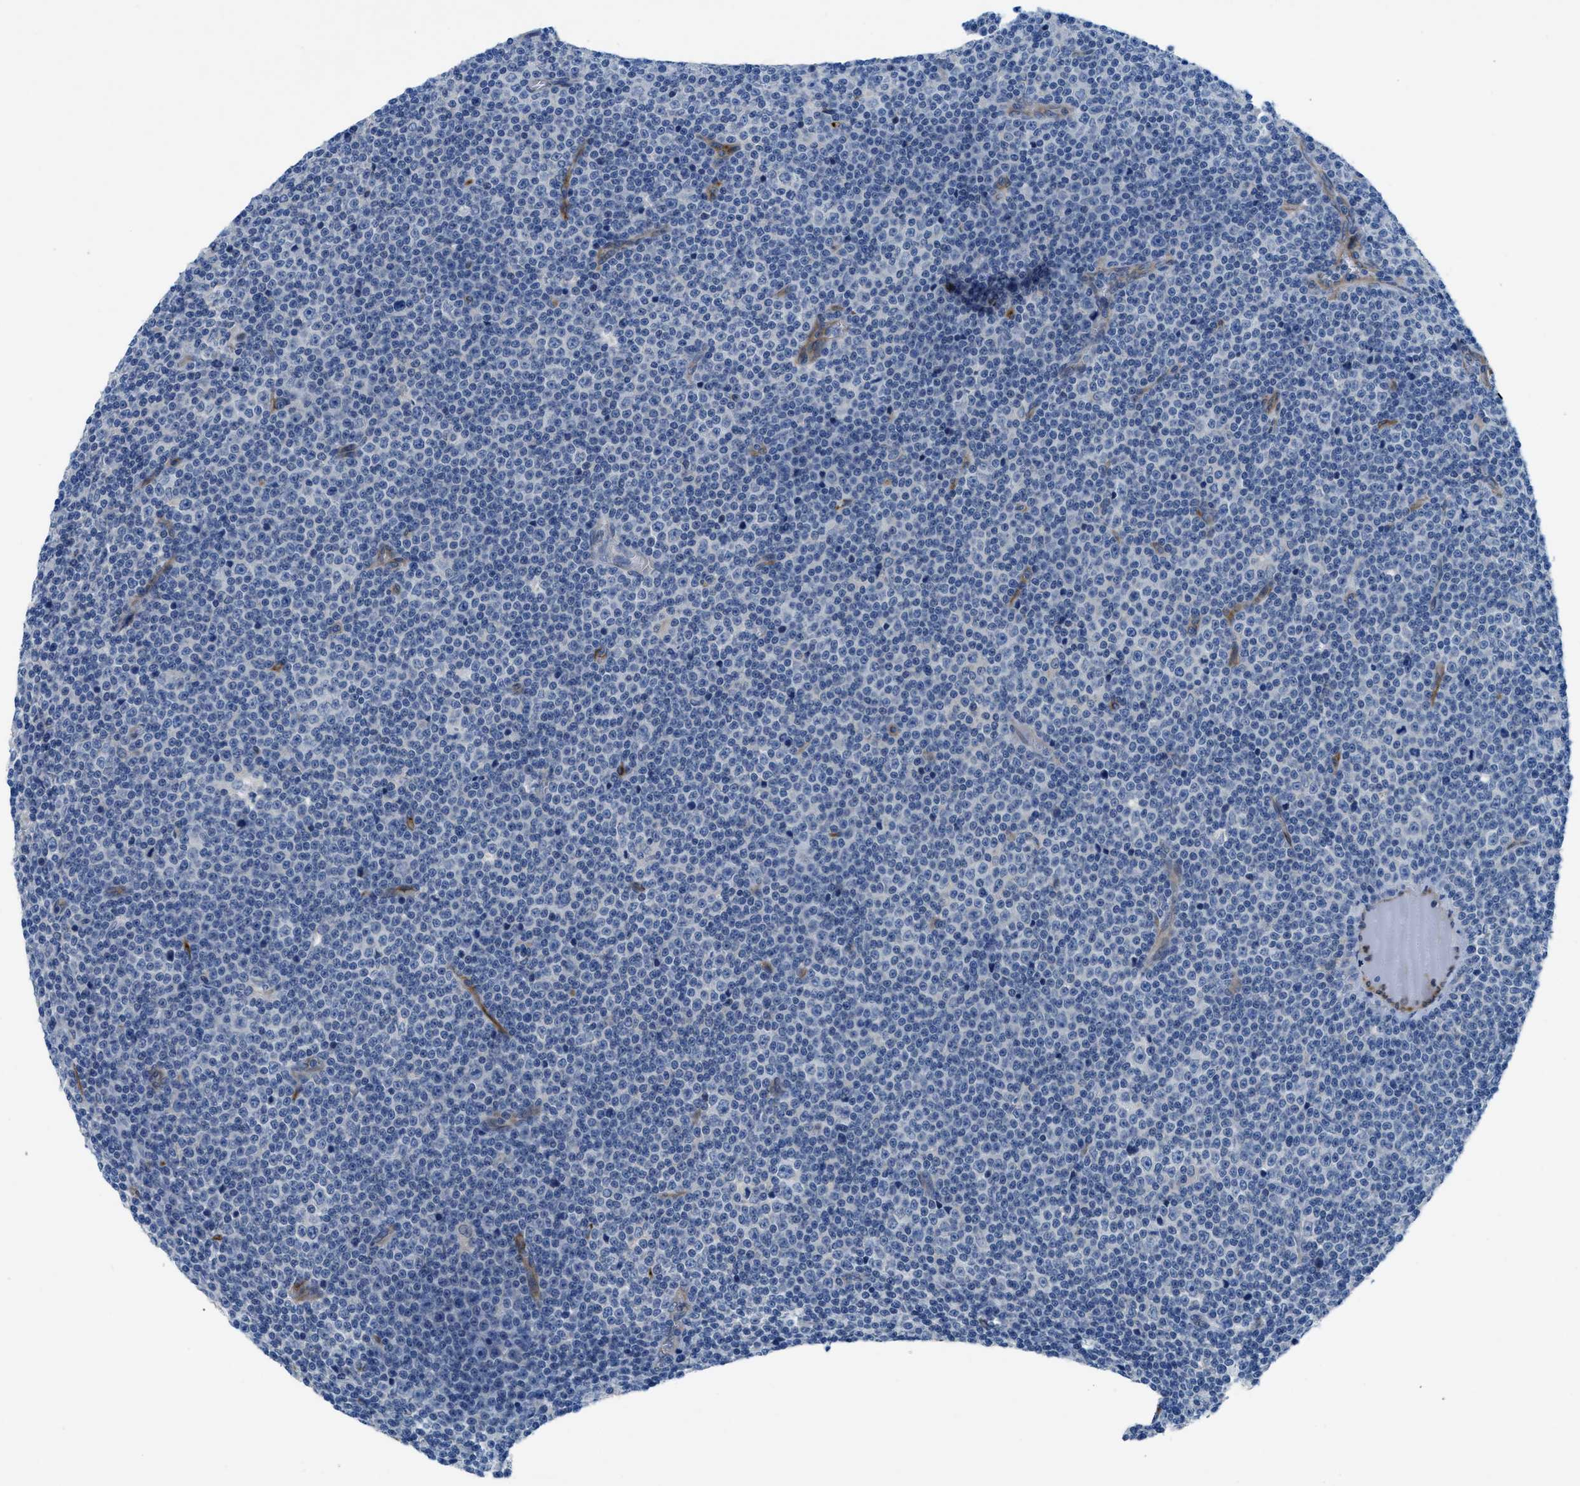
{"staining": {"intensity": "negative", "quantity": "none", "location": "none"}, "tissue": "lymphoma", "cell_type": "Tumor cells", "image_type": "cancer", "snomed": [{"axis": "morphology", "description": "Malignant lymphoma, non-Hodgkin's type, Low grade"}, {"axis": "topography", "description": "Lymph node"}], "caption": "DAB (3,3'-diaminobenzidine) immunohistochemical staining of human lymphoma exhibits no significant staining in tumor cells. (IHC, brightfield microscopy, high magnification).", "gene": "PGR", "patient": {"sex": "female", "age": 67}}